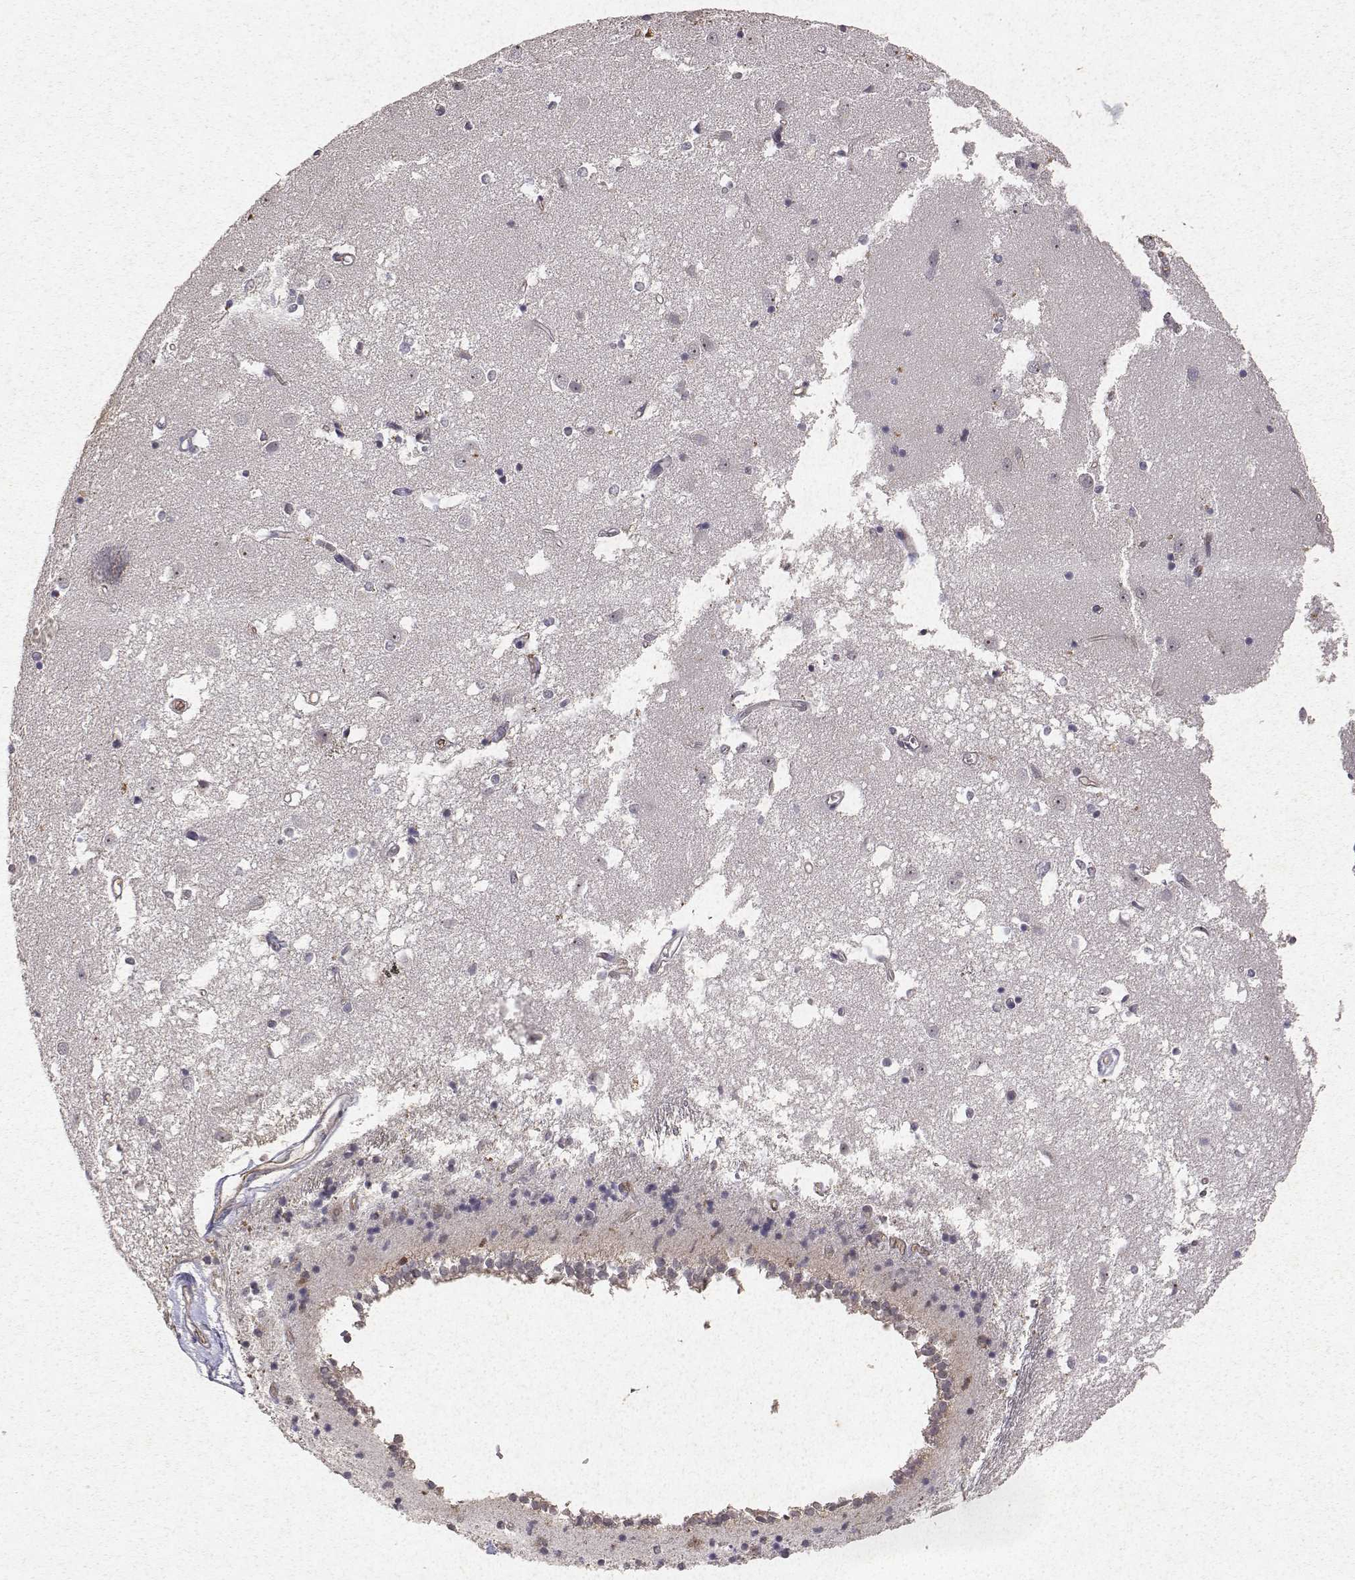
{"staining": {"intensity": "negative", "quantity": "none", "location": "none"}, "tissue": "caudate", "cell_type": "Glial cells", "image_type": "normal", "snomed": [{"axis": "morphology", "description": "Normal tissue, NOS"}, {"axis": "topography", "description": "Lateral ventricle wall"}], "caption": "This is a photomicrograph of immunohistochemistry (IHC) staining of benign caudate, which shows no staining in glial cells.", "gene": "PTPRG", "patient": {"sex": "male", "age": 54}}